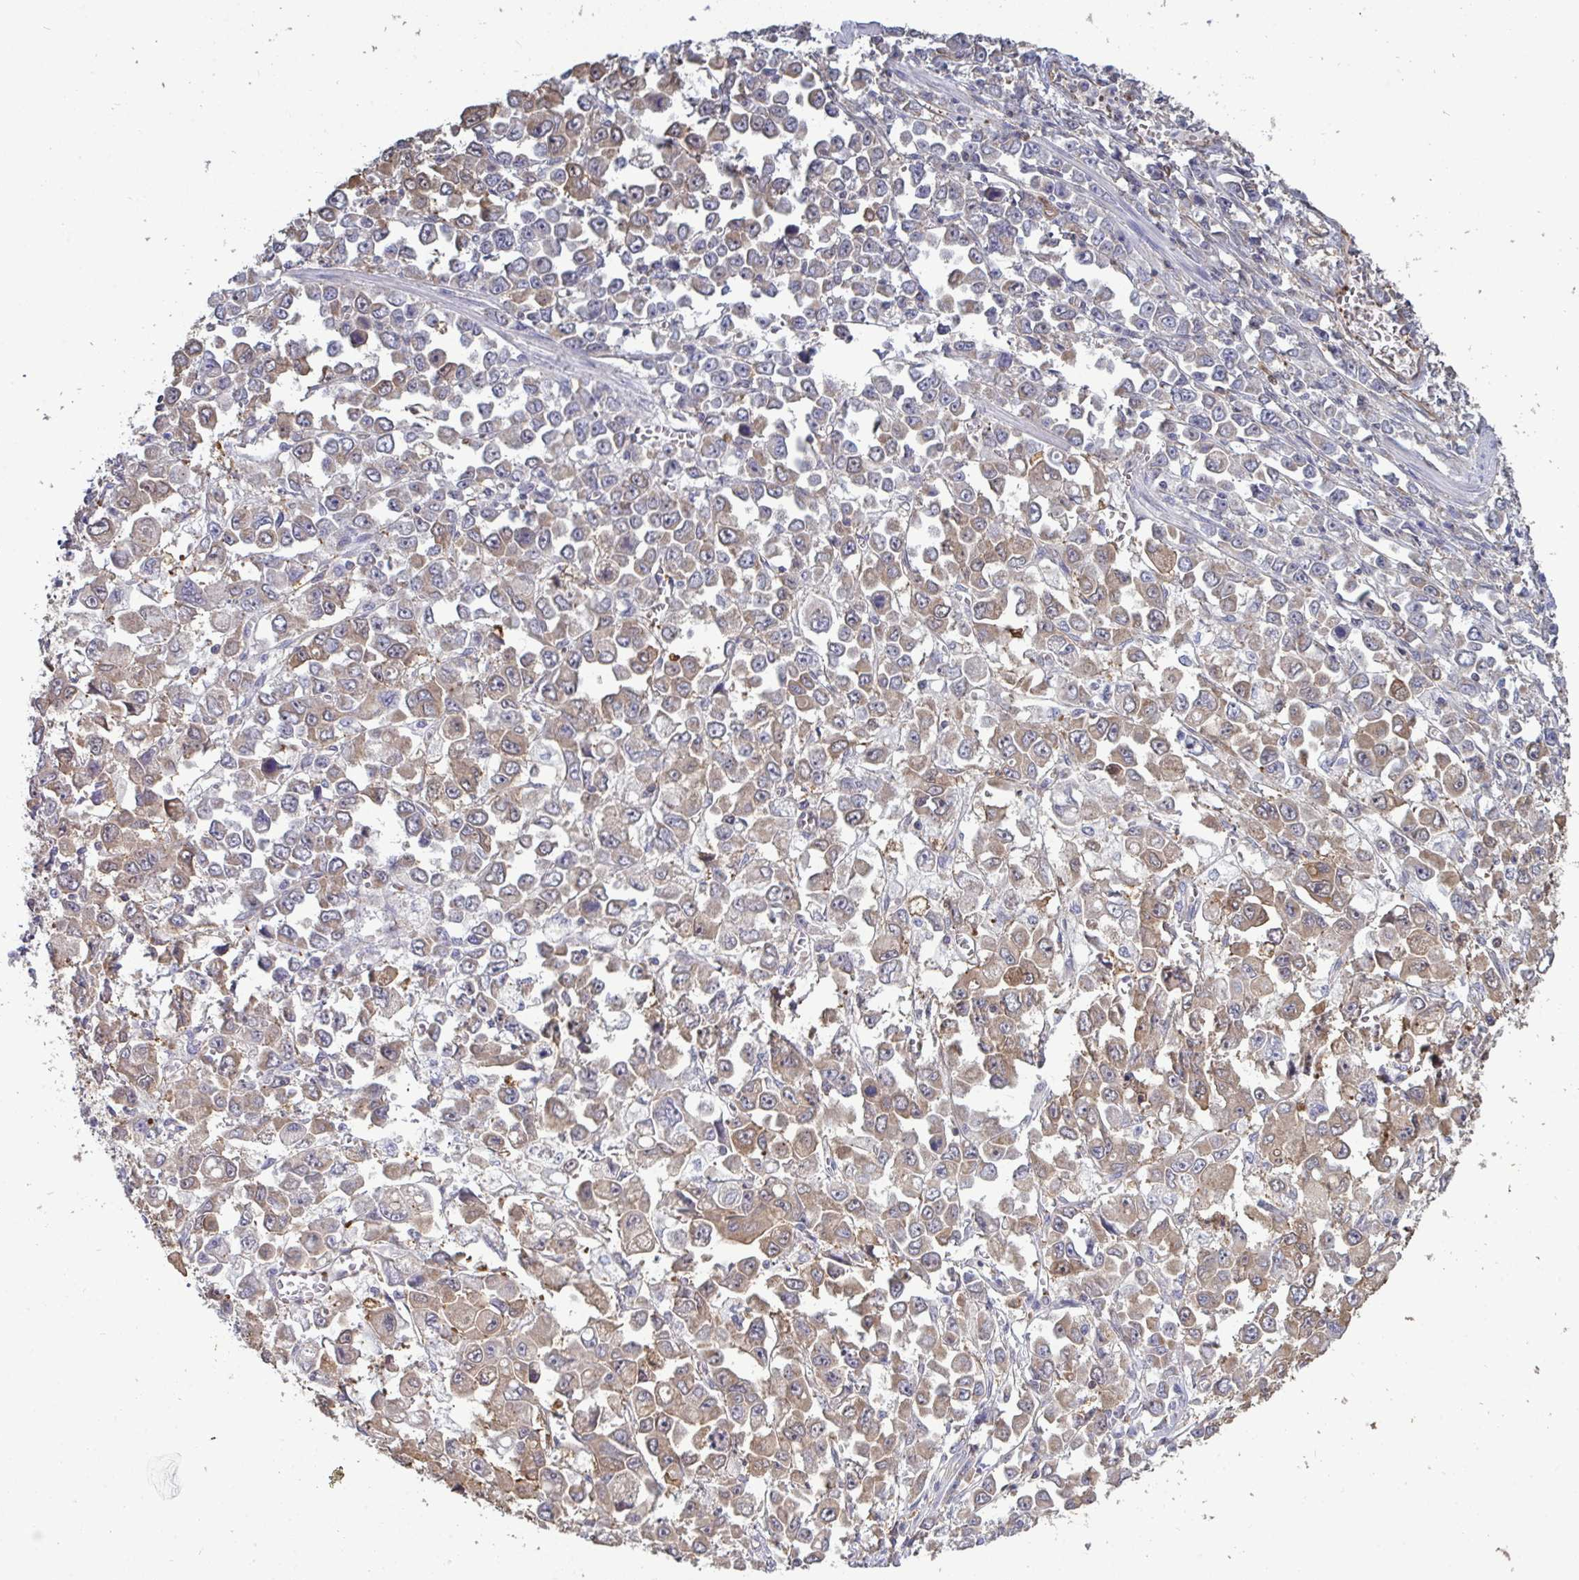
{"staining": {"intensity": "weak", "quantity": "25%-75%", "location": "cytoplasmic/membranous"}, "tissue": "stomach cancer", "cell_type": "Tumor cells", "image_type": "cancer", "snomed": [{"axis": "morphology", "description": "Adenocarcinoma, NOS"}, {"axis": "topography", "description": "Stomach, upper"}], "caption": "Stomach cancer (adenocarcinoma) was stained to show a protein in brown. There is low levels of weak cytoplasmic/membranous positivity in about 25%-75% of tumor cells. The staining was performed using DAB (3,3'-diaminobenzidine), with brown indicating positive protein expression. Nuclei are stained blue with hematoxylin.", "gene": "ISCU", "patient": {"sex": "male", "age": 70}}